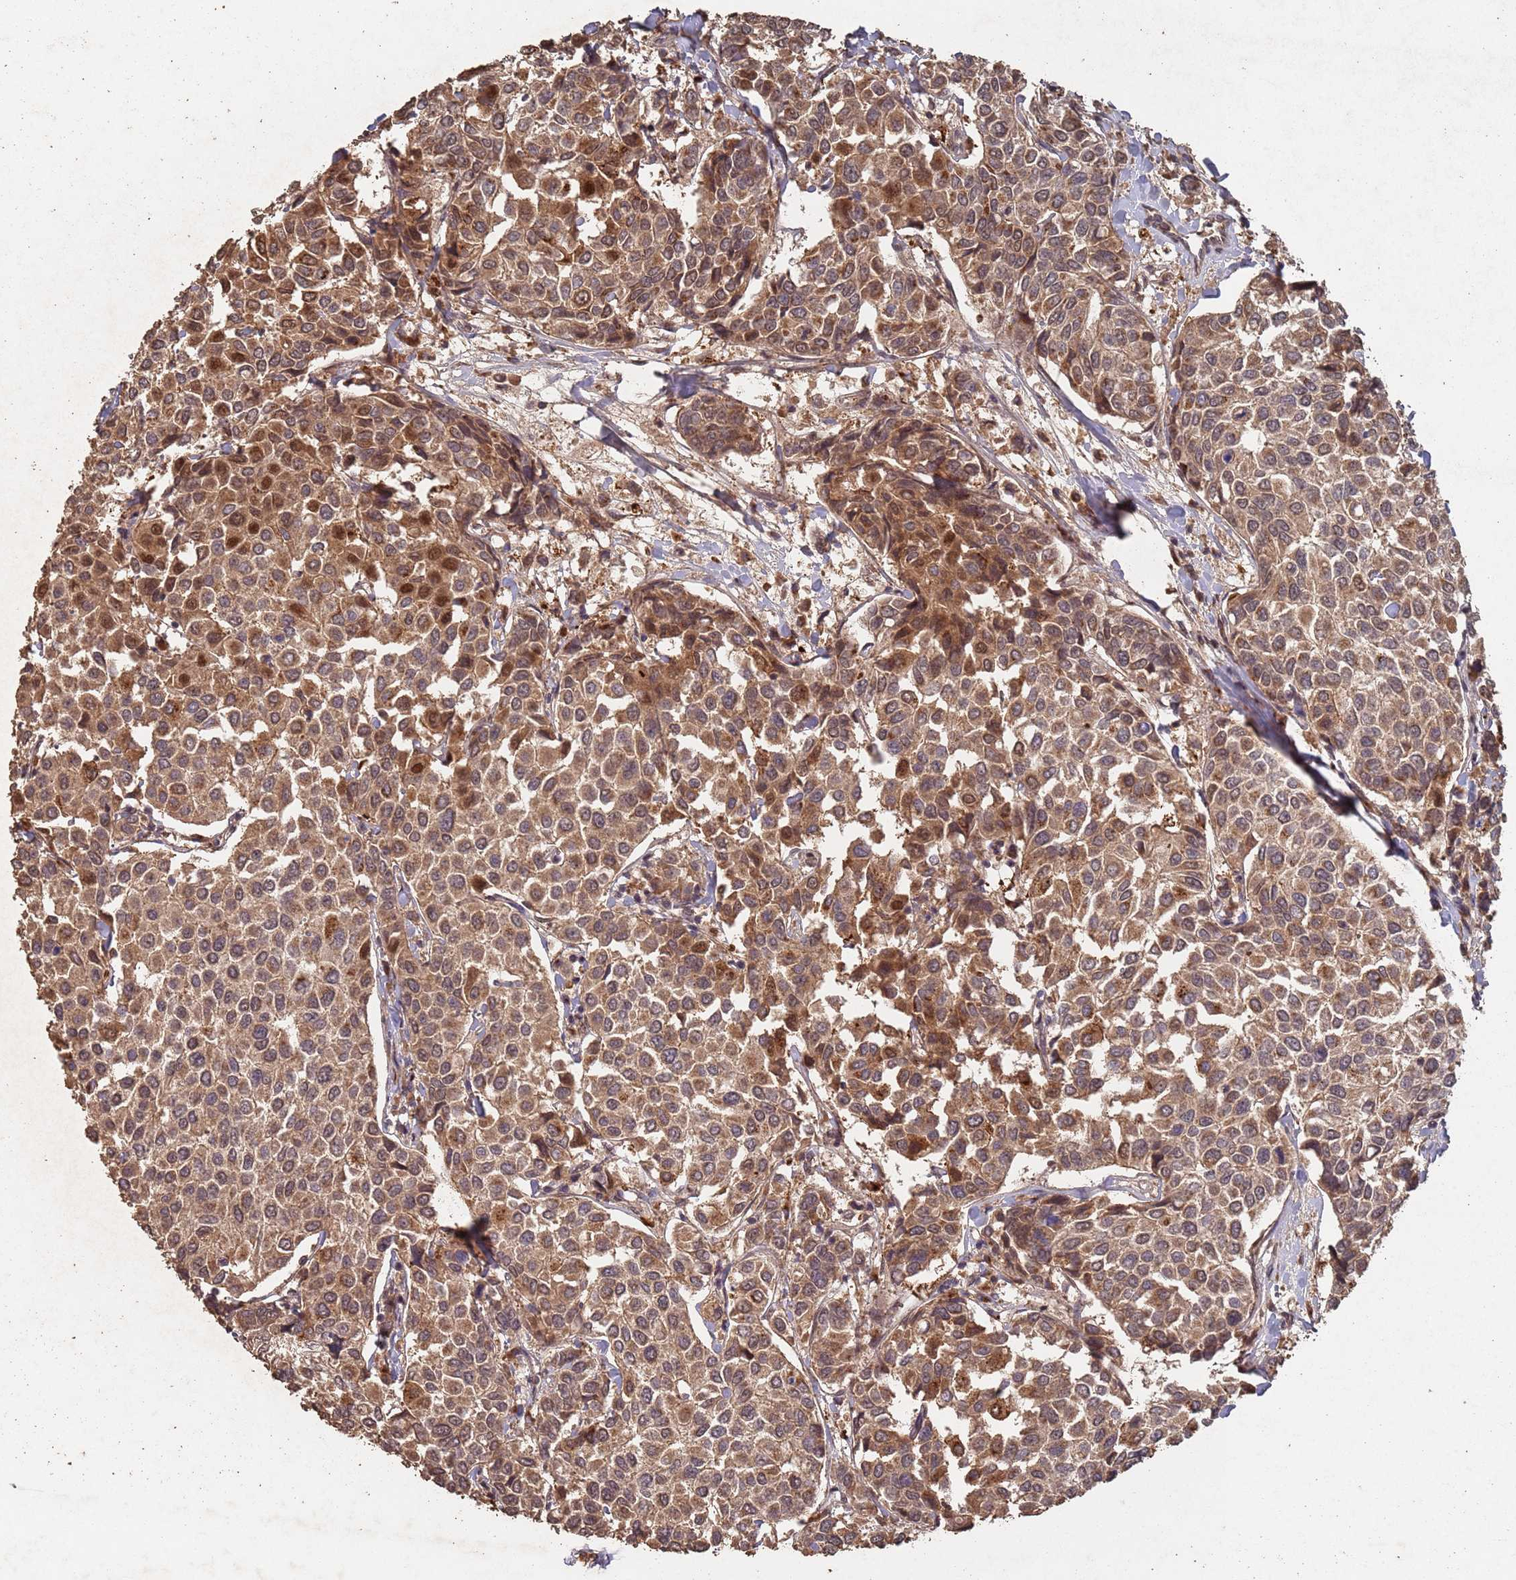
{"staining": {"intensity": "moderate", "quantity": ">75%", "location": "cytoplasmic/membranous"}, "tissue": "breast cancer", "cell_type": "Tumor cells", "image_type": "cancer", "snomed": [{"axis": "morphology", "description": "Duct carcinoma"}, {"axis": "topography", "description": "Breast"}], "caption": "About >75% of tumor cells in breast infiltrating ductal carcinoma reveal moderate cytoplasmic/membranous protein positivity as visualized by brown immunohistochemical staining.", "gene": "FRAT1", "patient": {"sex": "female", "age": 55}}